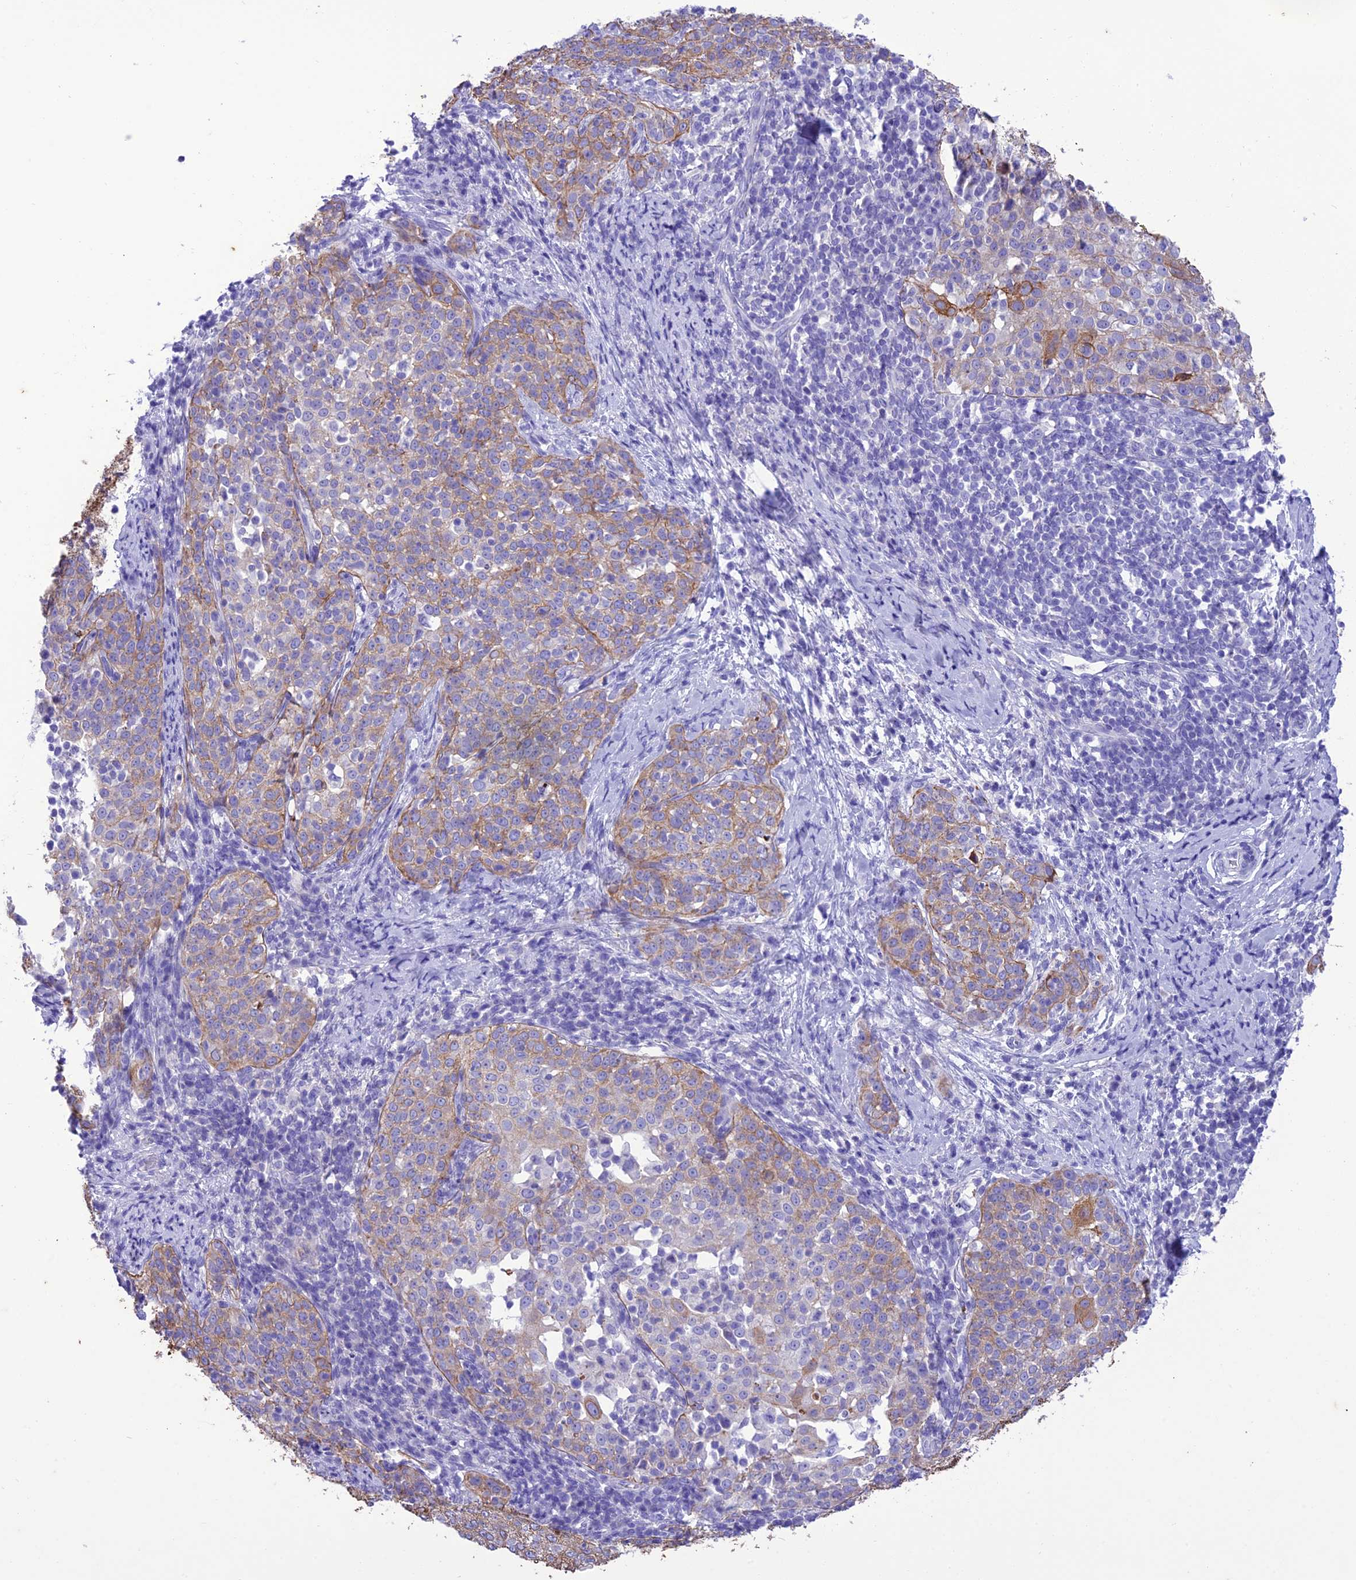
{"staining": {"intensity": "moderate", "quantity": "<25%", "location": "cytoplasmic/membranous"}, "tissue": "cervical cancer", "cell_type": "Tumor cells", "image_type": "cancer", "snomed": [{"axis": "morphology", "description": "Squamous cell carcinoma, NOS"}, {"axis": "topography", "description": "Cervix"}], "caption": "There is low levels of moderate cytoplasmic/membranous expression in tumor cells of cervical cancer, as demonstrated by immunohistochemical staining (brown color).", "gene": "VPS52", "patient": {"sex": "female", "age": 57}}